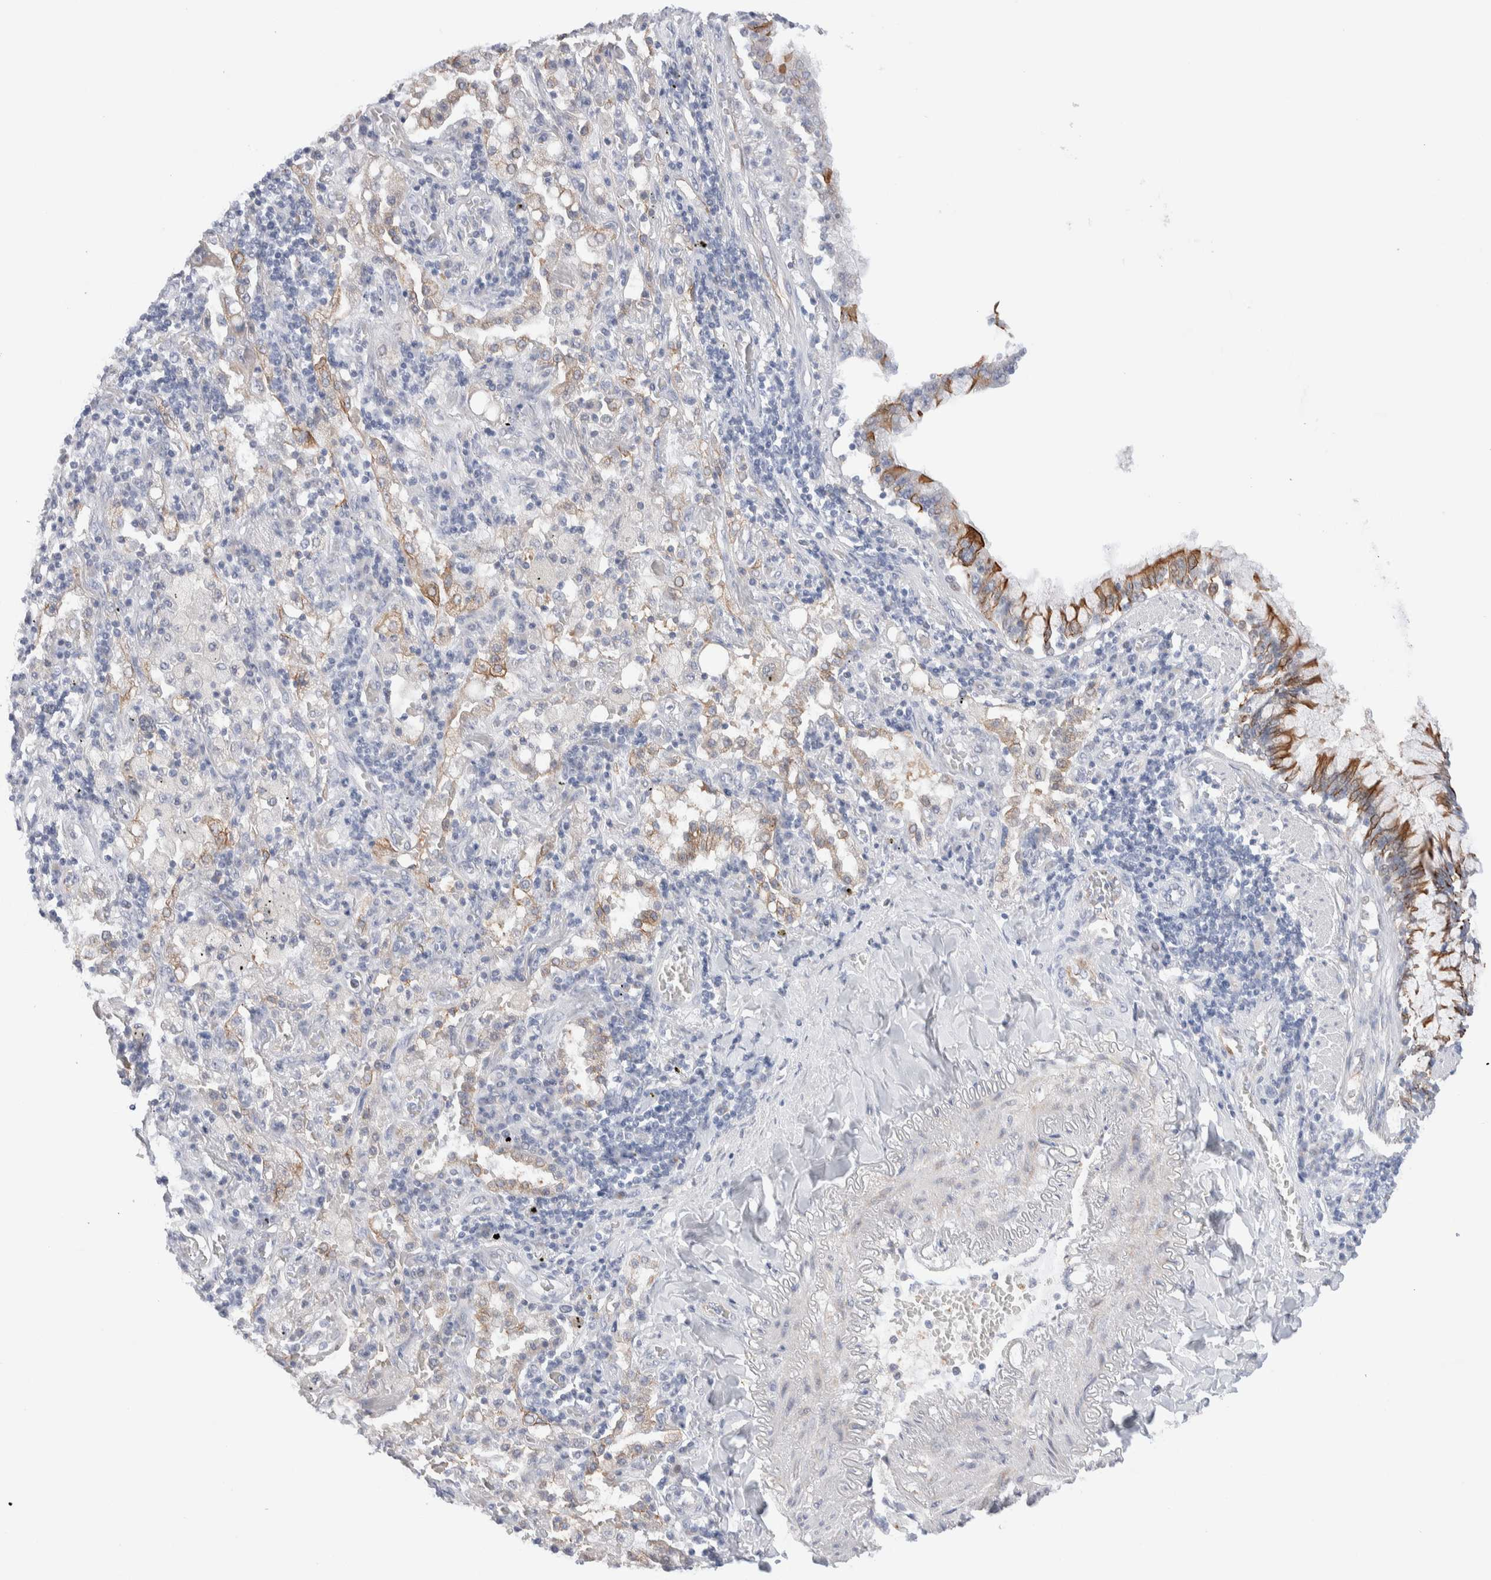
{"staining": {"intensity": "moderate", "quantity": ">75%", "location": "cytoplasmic/membranous"}, "tissue": "lung cancer", "cell_type": "Tumor cells", "image_type": "cancer", "snomed": [{"axis": "morphology", "description": "Adenocarcinoma, NOS"}, {"axis": "topography", "description": "Lung"}], "caption": "Human lung cancer stained with a brown dye exhibits moderate cytoplasmic/membranous positive expression in approximately >75% of tumor cells.", "gene": "C1orf112", "patient": {"sex": "female", "age": 65}}